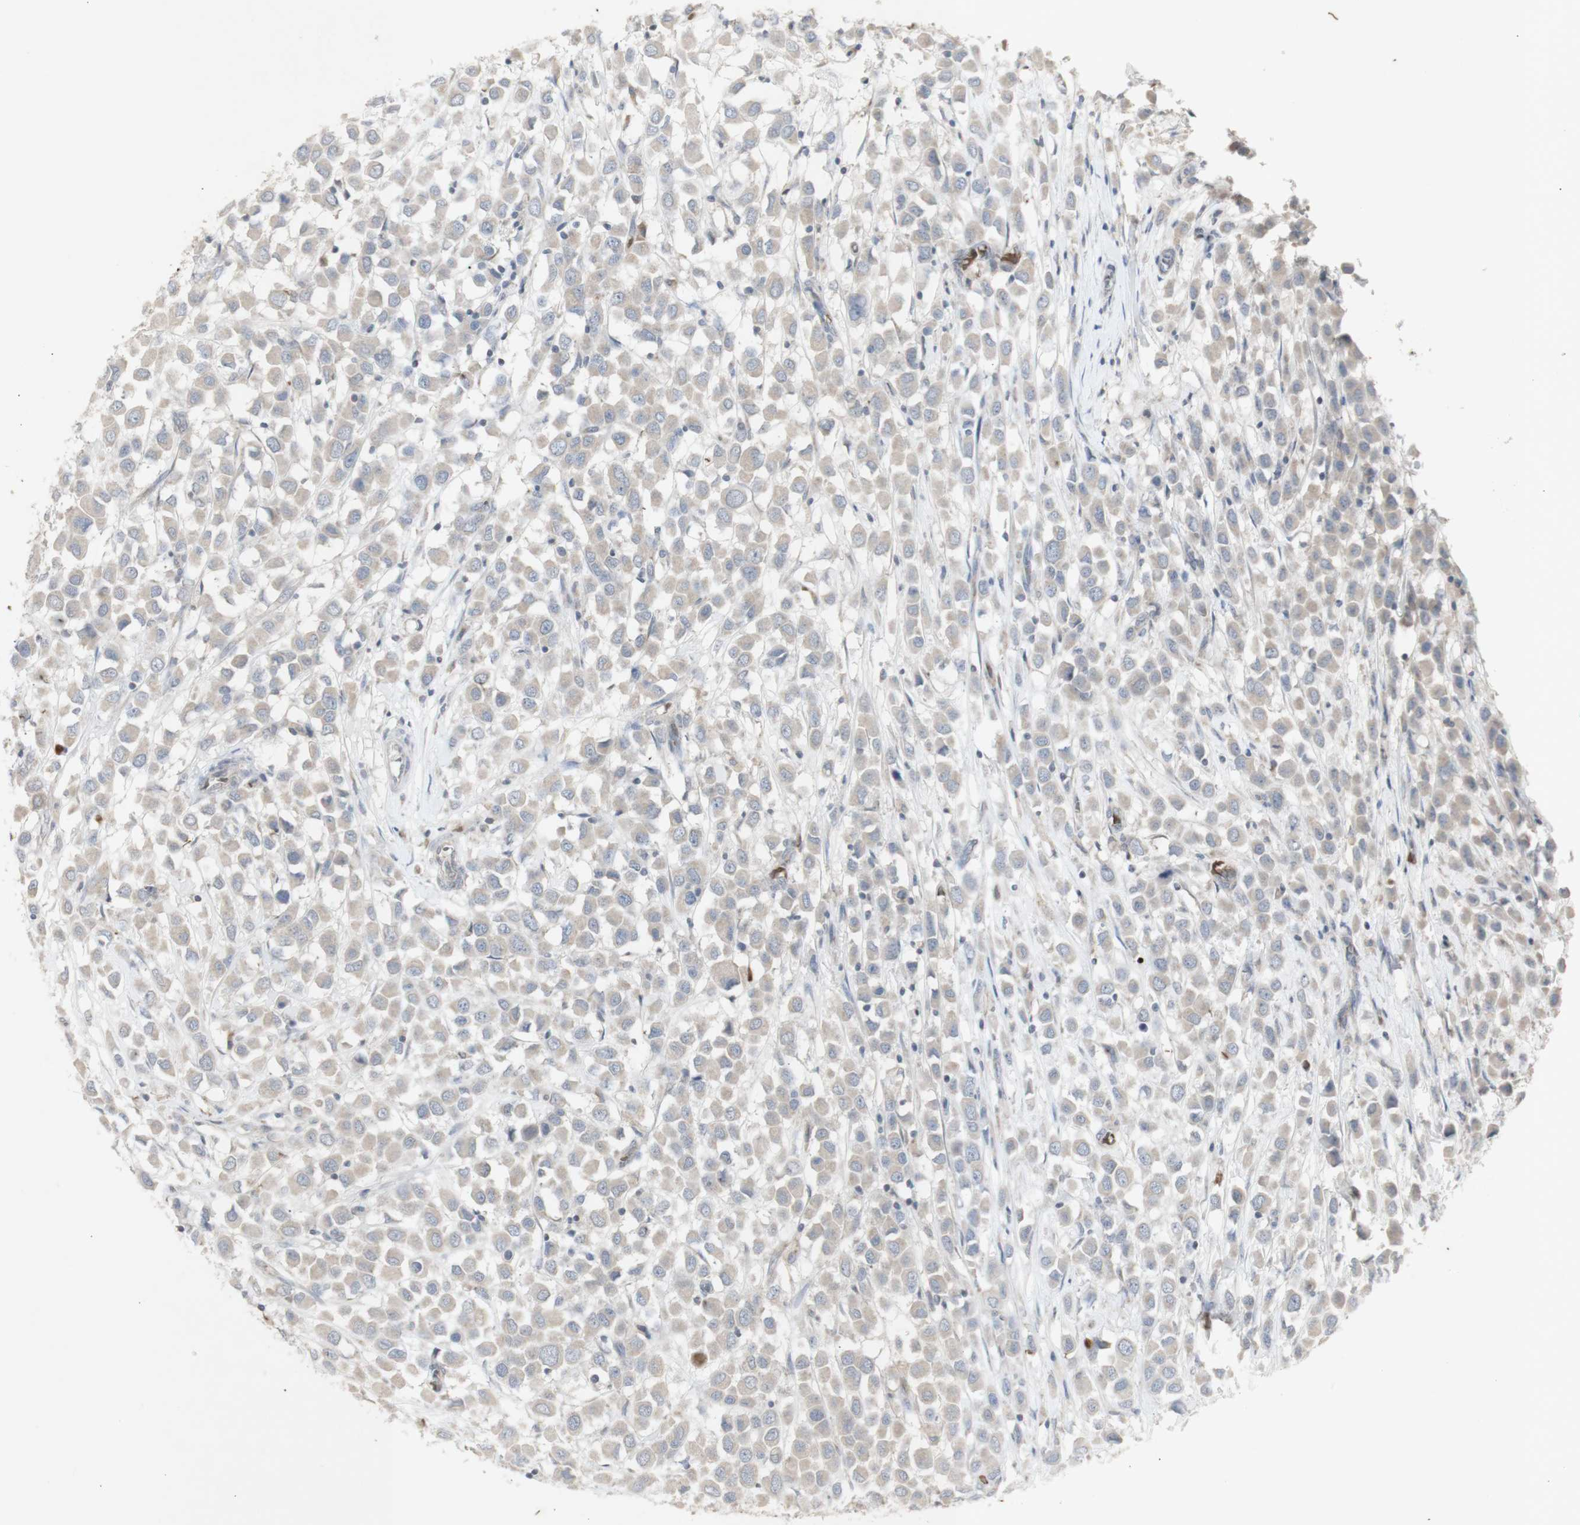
{"staining": {"intensity": "weak", "quantity": ">75%", "location": "cytoplasmic/membranous"}, "tissue": "breast cancer", "cell_type": "Tumor cells", "image_type": "cancer", "snomed": [{"axis": "morphology", "description": "Duct carcinoma"}, {"axis": "topography", "description": "Breast"}], "caption": "Breast intraductal carcinoma was stained to show a protein in brown. There is low levels of weak cytoplasmic/membranous expression in approximately >75% of tumor cells. (DAB (3,3'-diaminobenzidine) = brown stain, brightfield microscopy at high magnification).", "gene": "INS", "patient": {"sex": "female", "age": 61}}